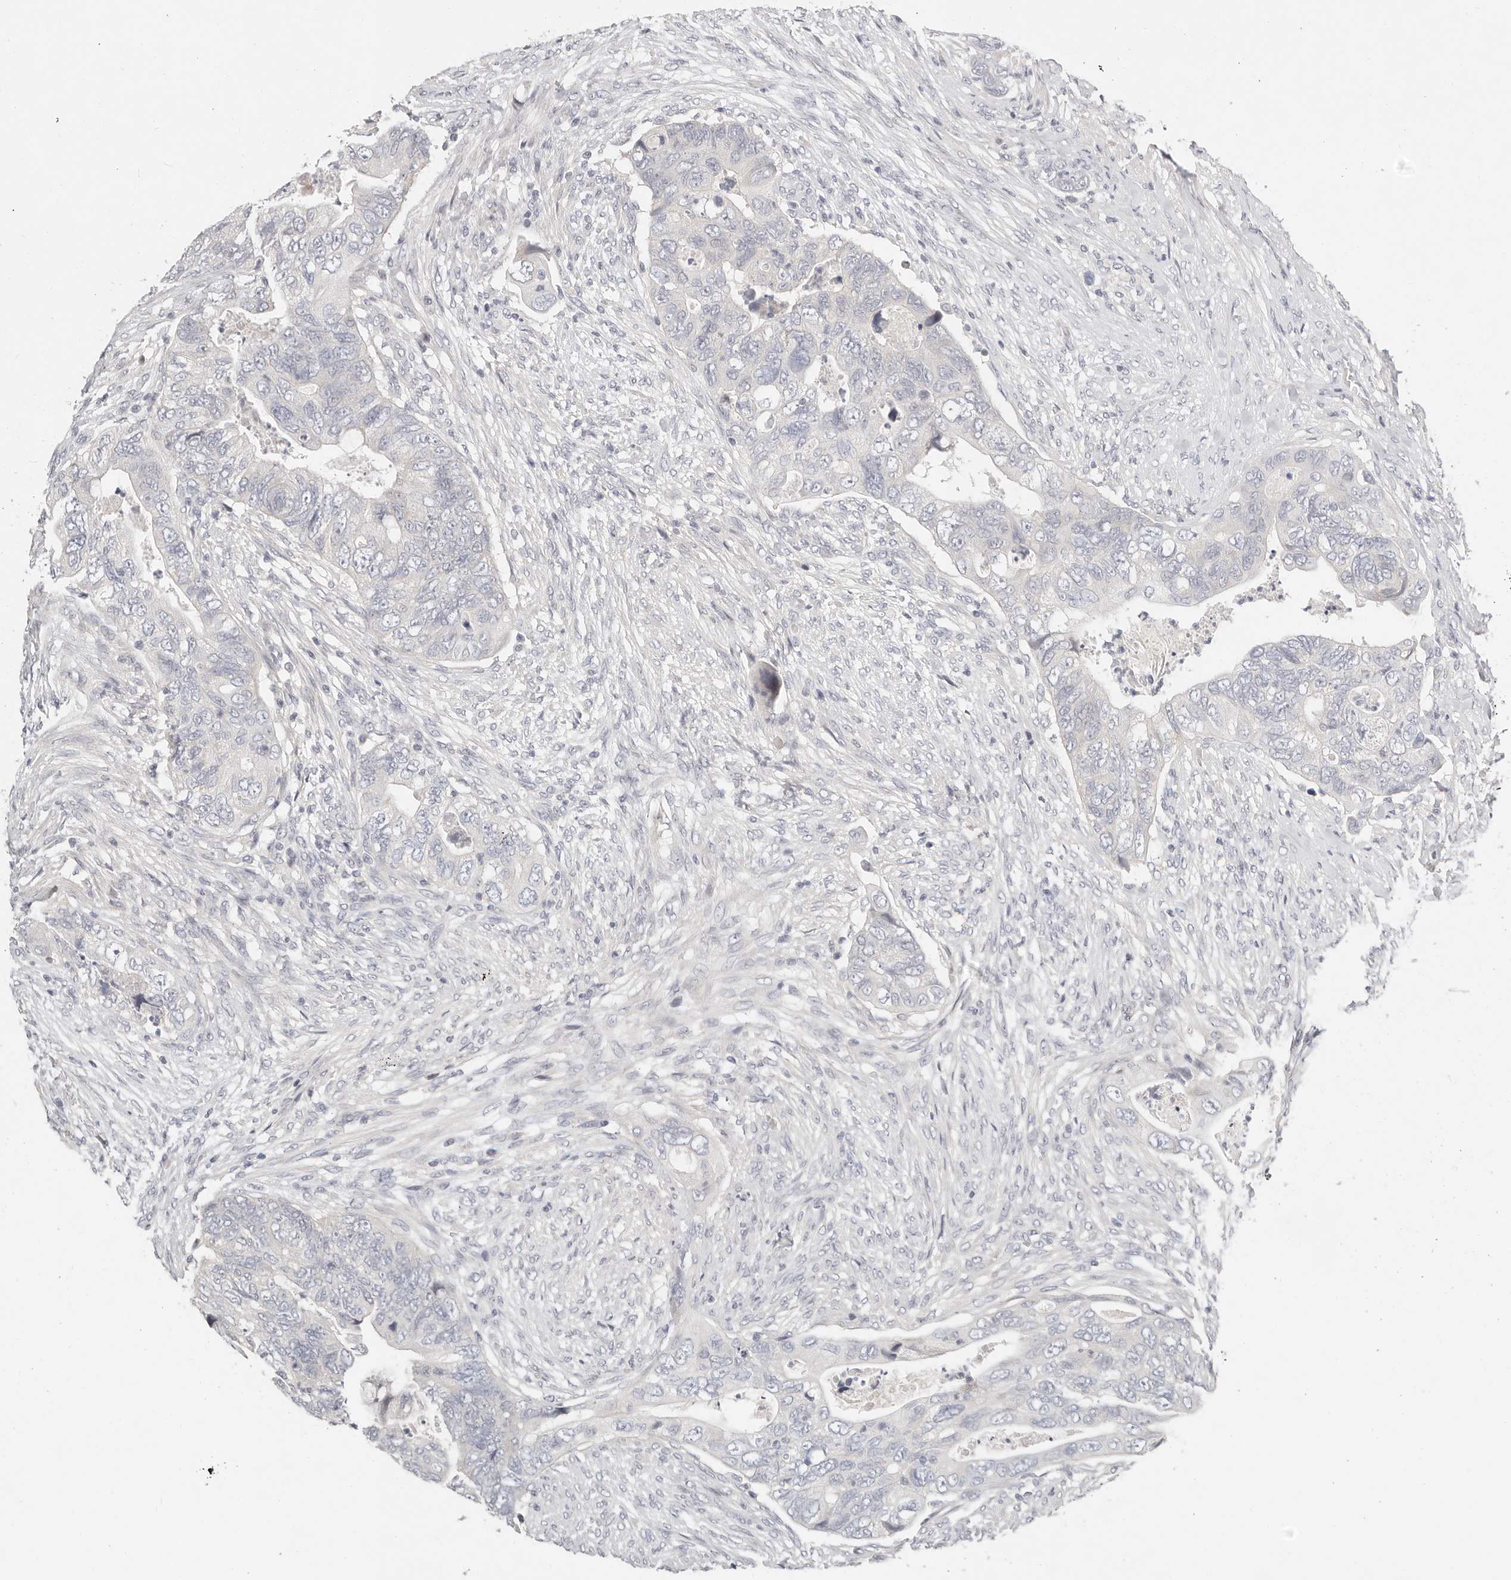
{"staining": {"intensity": "negative", "quantity": "none", "location": "none"}, "tissue": "colorectal cancer", "cell_type": "Tumor cells", "image_type": "cancer", "snomed": [{"axis": "morphology", "description": "Adenocarcinoma, NOS"}, {"axis": "topography", "description": "Rectum"}], "caption": "Micrograph shows no significant protein expression in tumor cells of colorectal cancer.", "gene": "TMEM63B", "patient": {"sex": "male", "age": 63}}